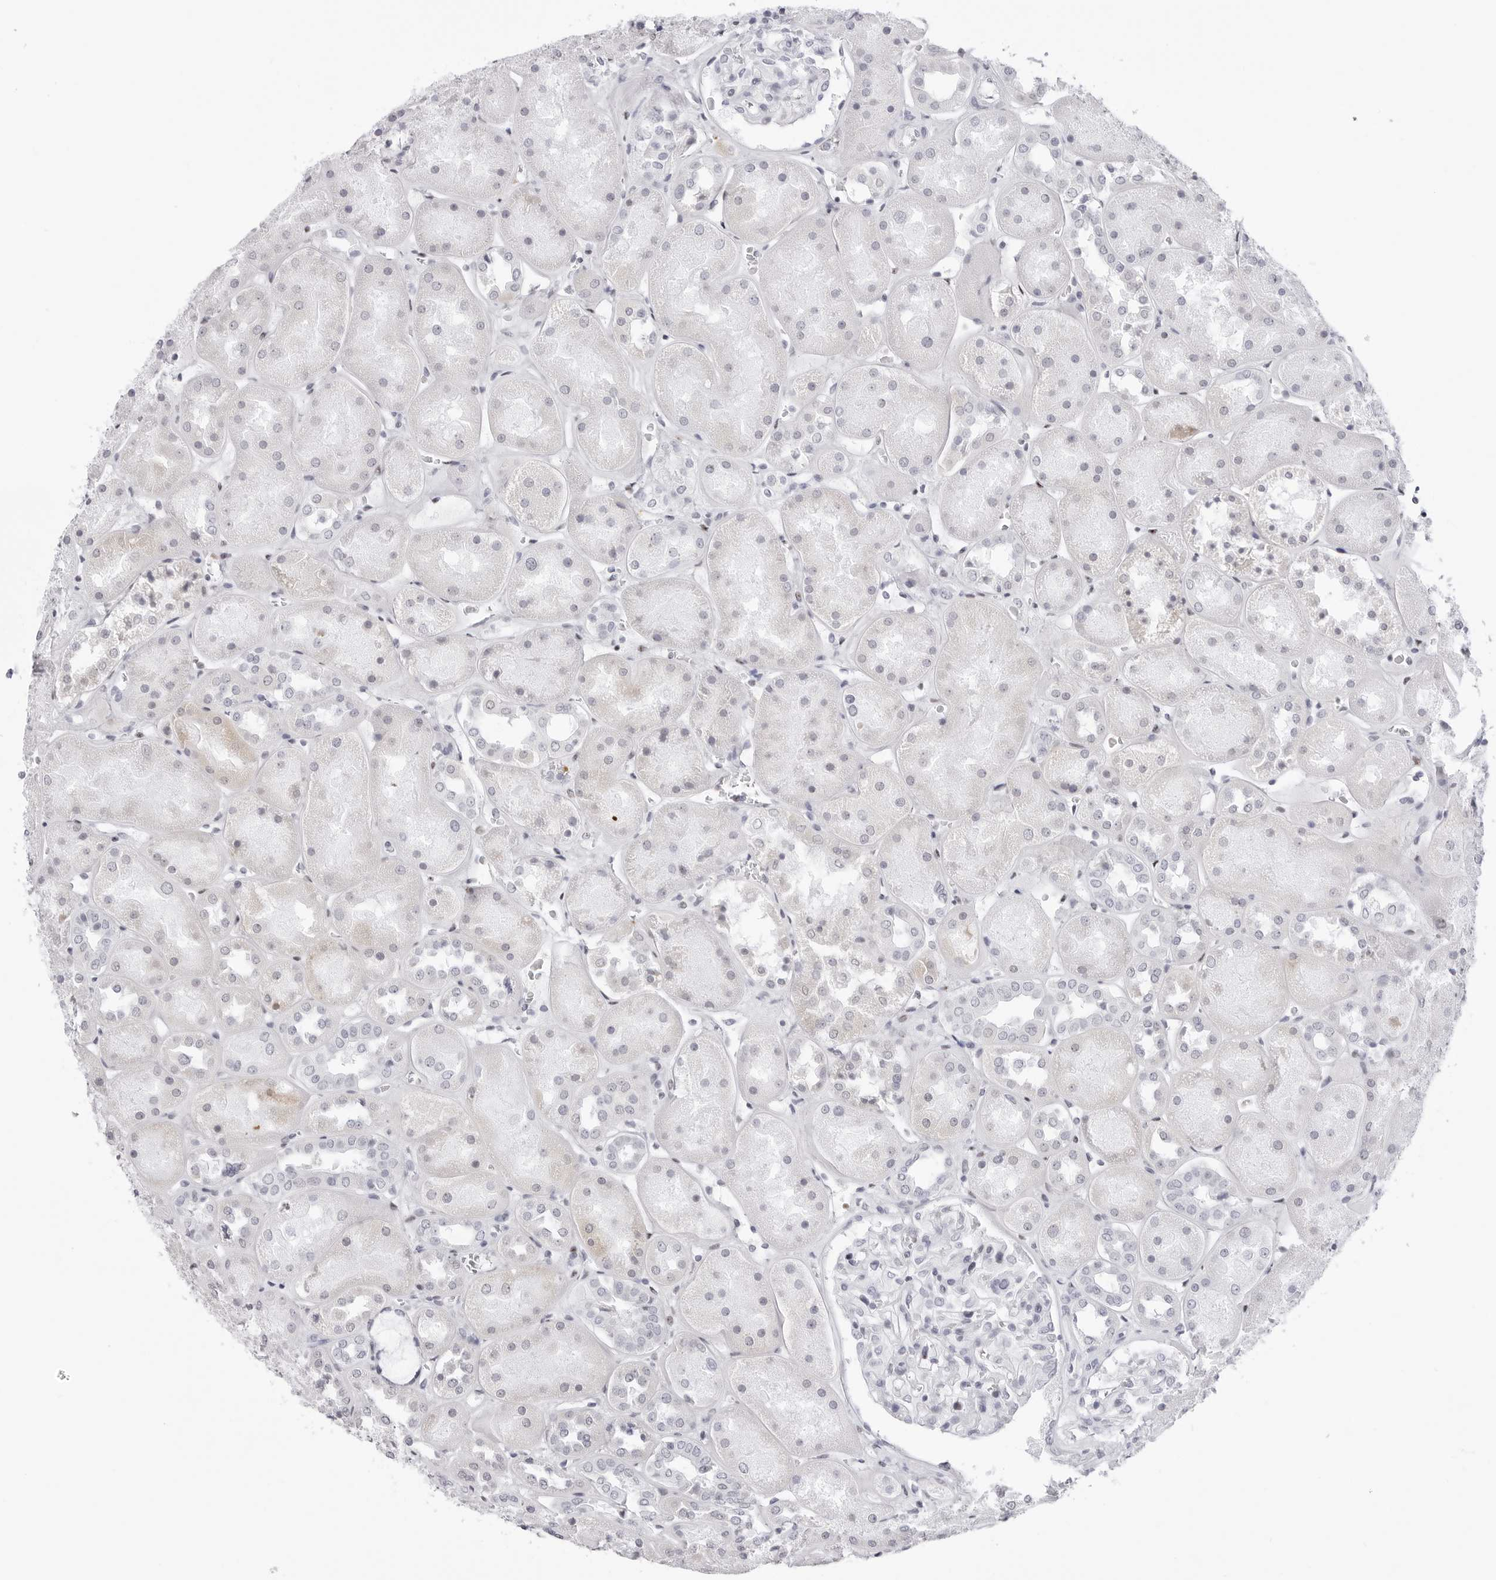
{"staining": {"intensity": "negative", "quantity": "none", "location": "none"}, "tissue": "kidney", "cell_type": "Cells in glomeruli", "image_type": "normal", "snomed": [{"axis": "morphology", "description": "Normal tissue, NOS"}, {"axis": "topography", "description": "Kidney"}], "caption": "DAB (3,3'-diaminobenzidine) immunohistochemical staining of benign kidney displays no significant positivity in cells in glomeruli.", "gene": "TSSK1B", "patient": {"sex": "male", "age": 70}}